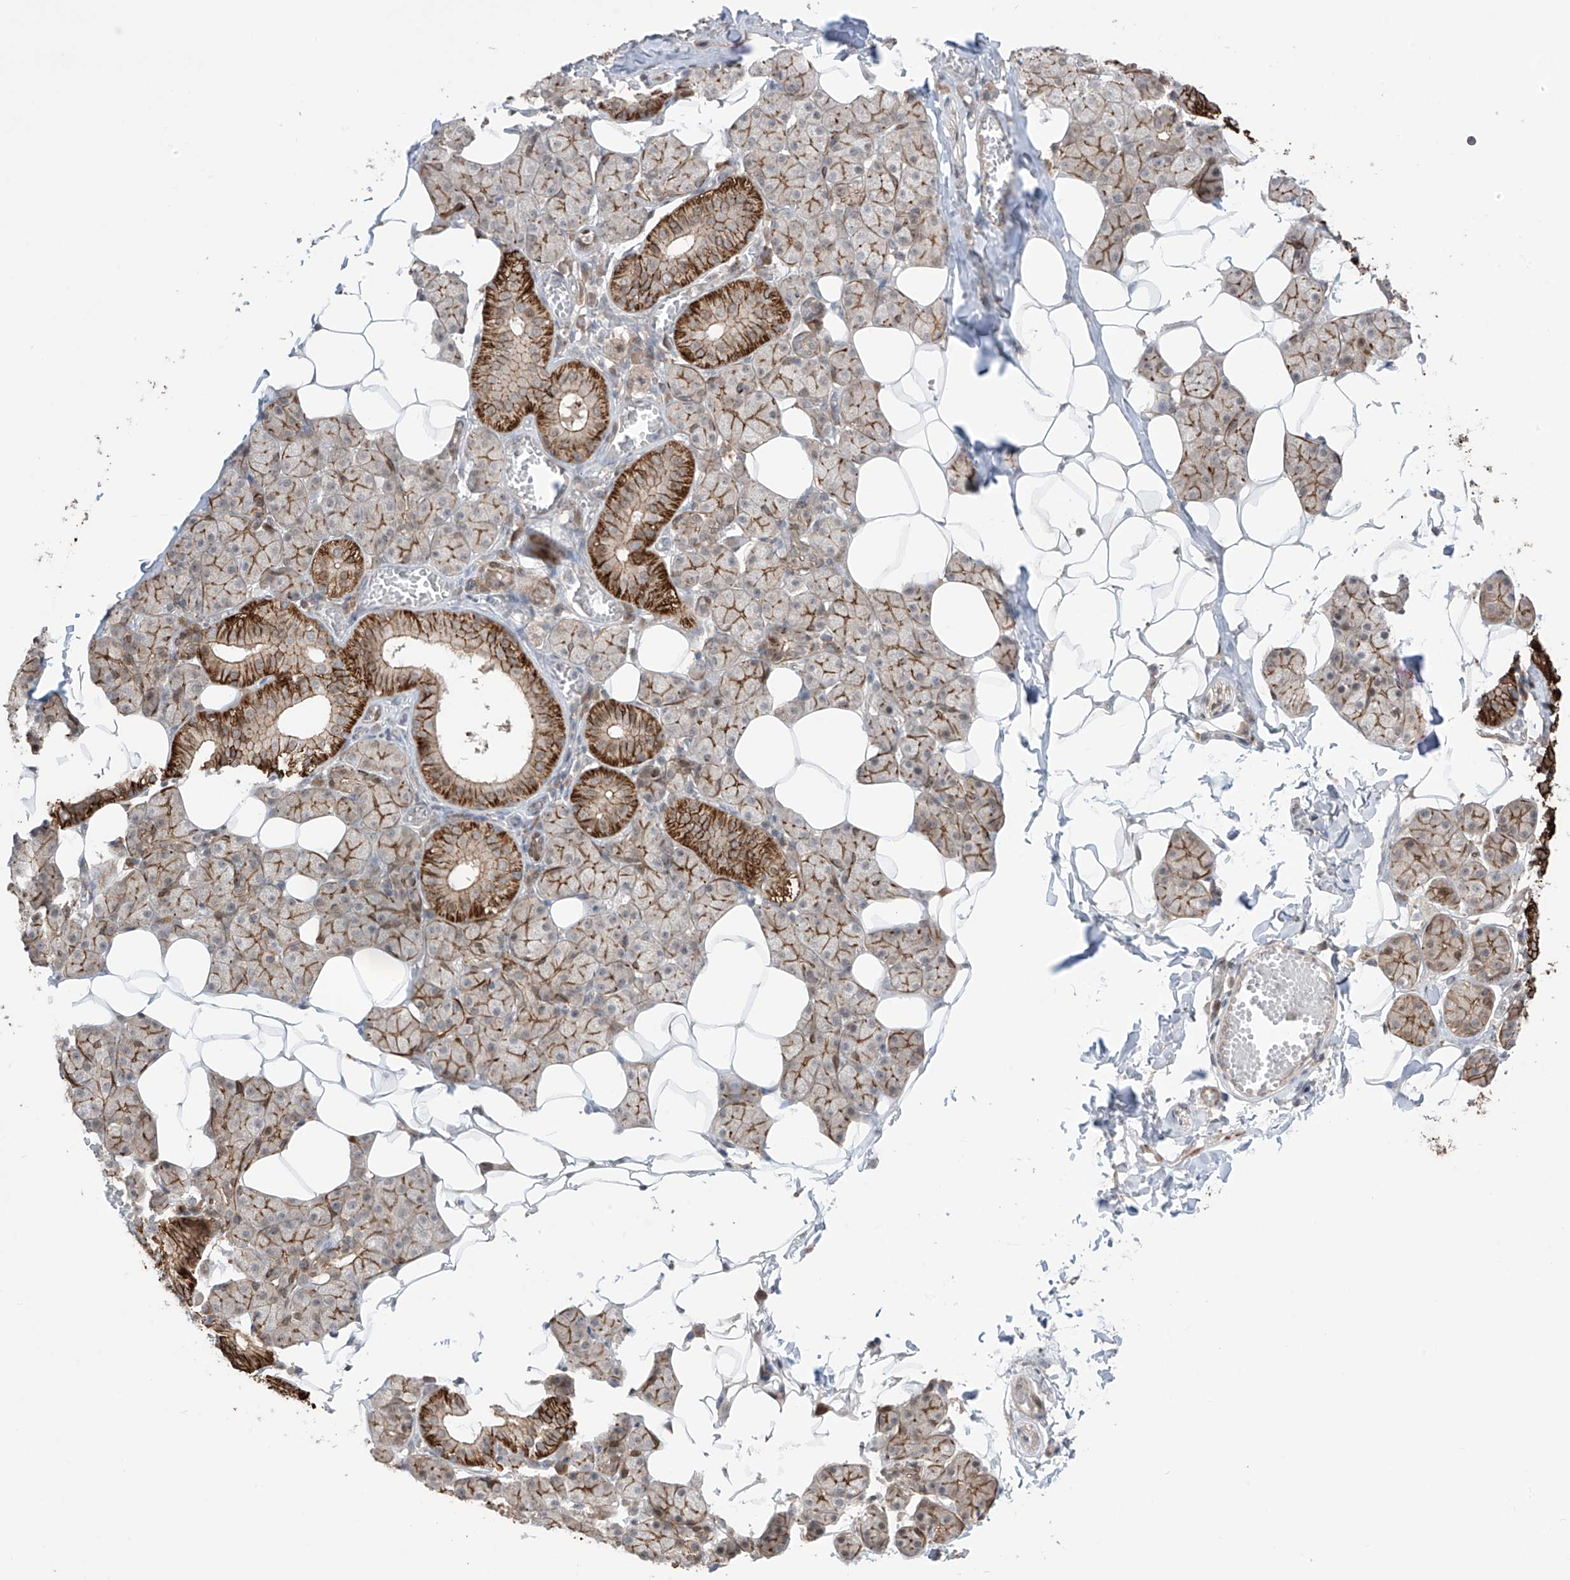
{"staining": {"intensity": "strong", "quantity": "25%-75%", "location": "cytoplasmic/membranous"}, "tissue": "salivary gland", "cell_type": "Glandular cells", "image_type": "normal", "snomed": [{"axis": "morphology", "description": "Normal tissue, NOS"}, {"axis": "topography", "description": "Salivary gland"}], "caption": "Immunohistochemical staining of unremarkable salivary gland displays 25%-75% levels of strong cytoplasmic/membranous protein staining in about 25%-75% of glandular cells. The protein is shown in brown color, while the nuclei are stained blue.", "gene": "LRRC74A", "patient": {"sex": "female", "age": 33}}